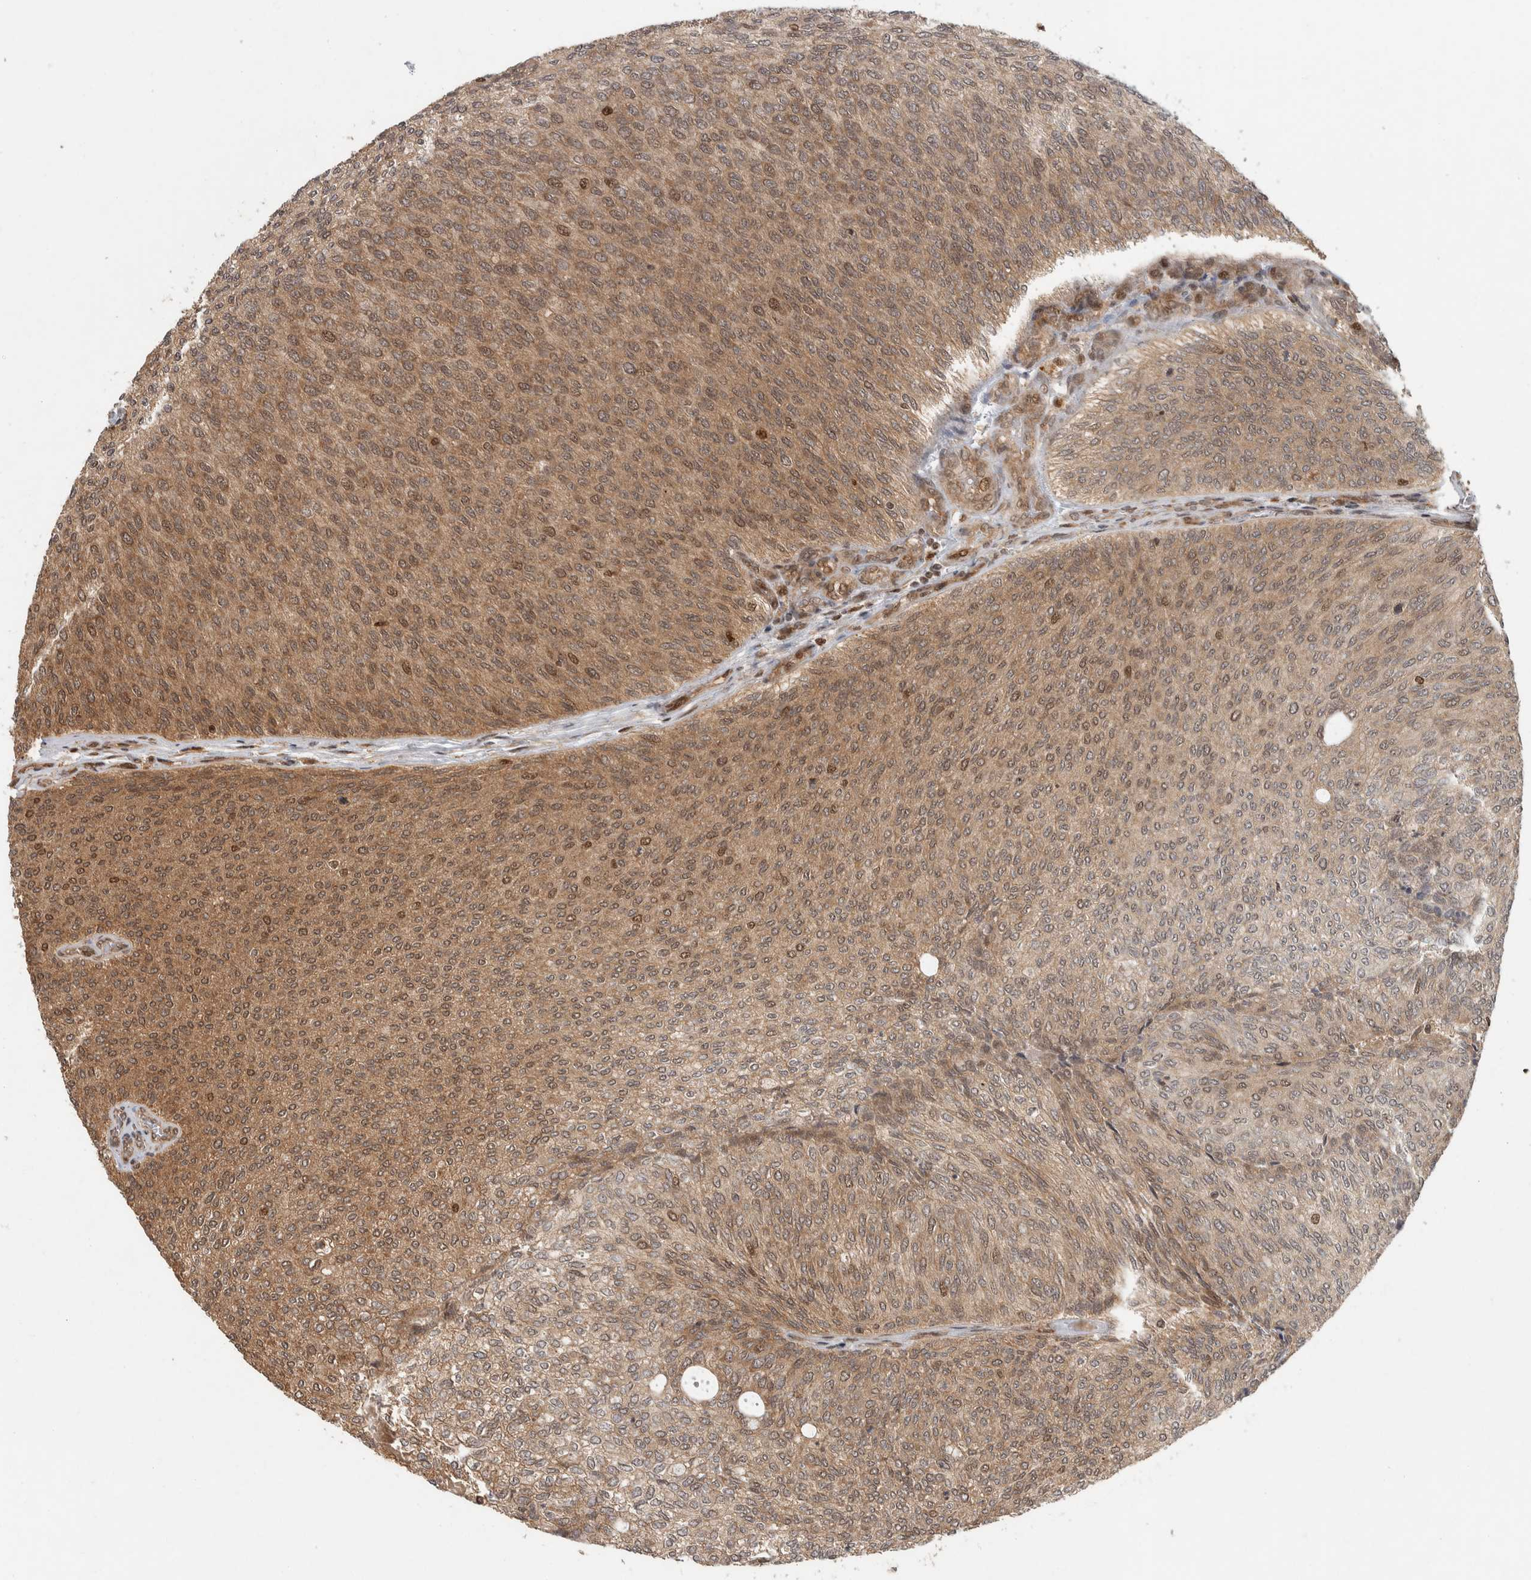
{"staining": {"intensity": "weak", "quantity": ">75%", "location": "cytoplasmic/membranous,nuclear"}, "tissue": "urothelial cancer", "cell_type": "Tumor cells", "image_type": "cancer", "snomed": [{"axis": "morphology", "description": "Urothelial carcinoma, Low grade"}, {"axis": "topography", "description": "Urinary bladder"}], "caption": "Immunohistochemical staining of low-grade urothelial carcinoma shows low levels of weak cytoplasmic/membranous and nuclear staining in about >75% of tumor cells.", "gene": "RPS6KA4", "patient": {"sex": "female", "age": 79}}